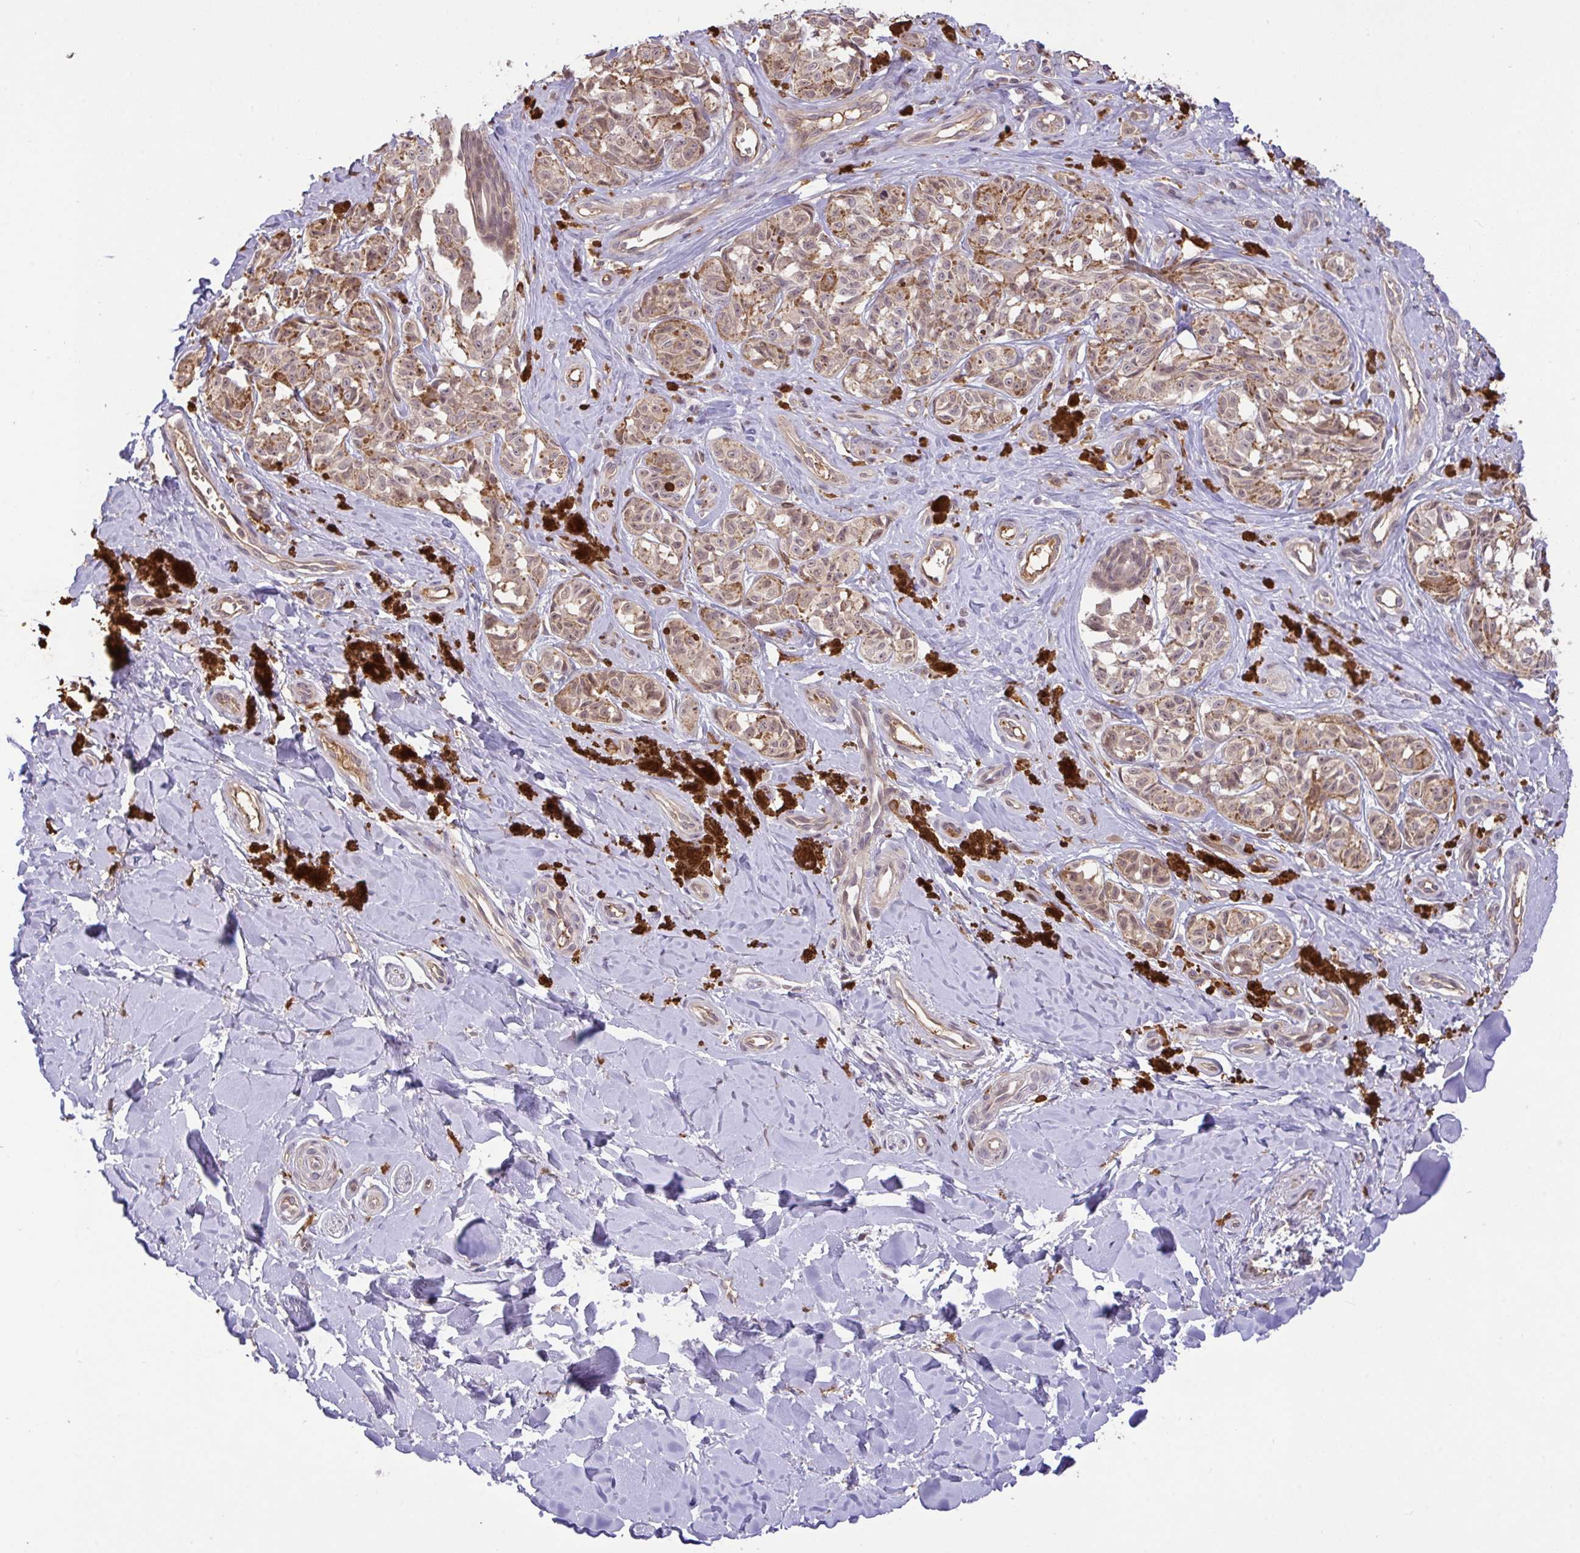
{"staining": {"intensity": "moderate", "quantity": ">75%", "location": "cytoplasmic/membranous"}, "tissue": "melanoma", "cell_type": "Tumor cells", "image_type": "cancer", "snomed": [{"axis": "morphology", "description": "Malignant melanoma, NOS"}, {"axis": "topography", "description": "Skin"}], "caption": "Immunohistochemical staining of human malignant melanoma displays medium levels of moderate cytoplasmic/membranous protein staining in approximately >75% of tumor cells.", "gene": "FCER1A", "patient": {"sex": "female", "age": 65}}